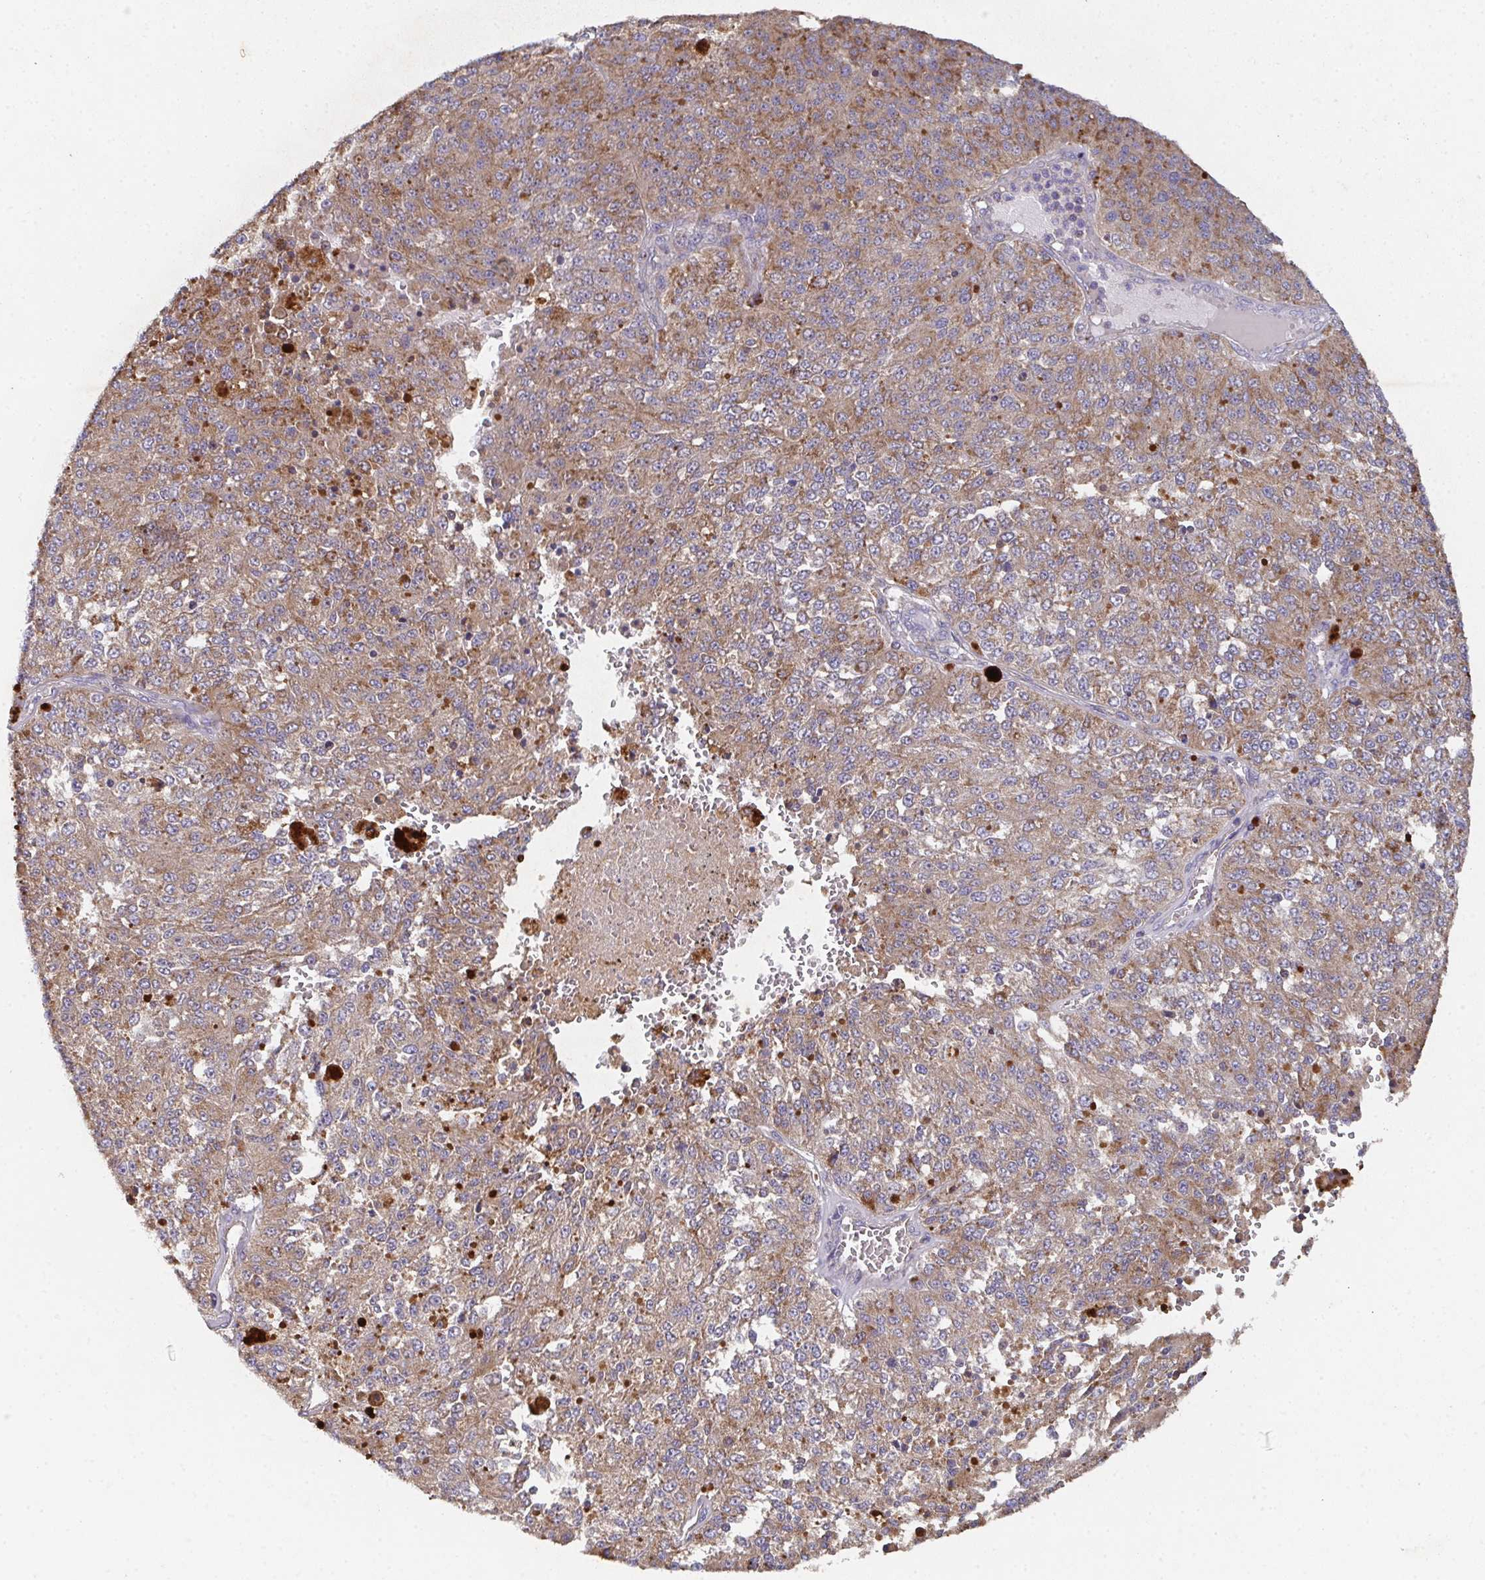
{"staining": {"intensity": "moderate", "quantity": ">75%", "location": "cytoplasmic/membranous"}, "tissue": "melanoma", "cell_type": "Tumor cells", "image_type": "cancer", "snomed": [{"axis": "morphology", "description": "Malignant melanoma, Metastatic site"}, {"axis": "topography", "description": "Lymph node"}], "caption": "A histopathology image showing moderate cytoplasmic/membranous positivity in about >75% of tumor cells in malignant melanoma (metastatic site), as visualized by brown immunohistochemical staining.", "gene": "MT-ND3", "patient": {"sex": "female", "age": 64}}